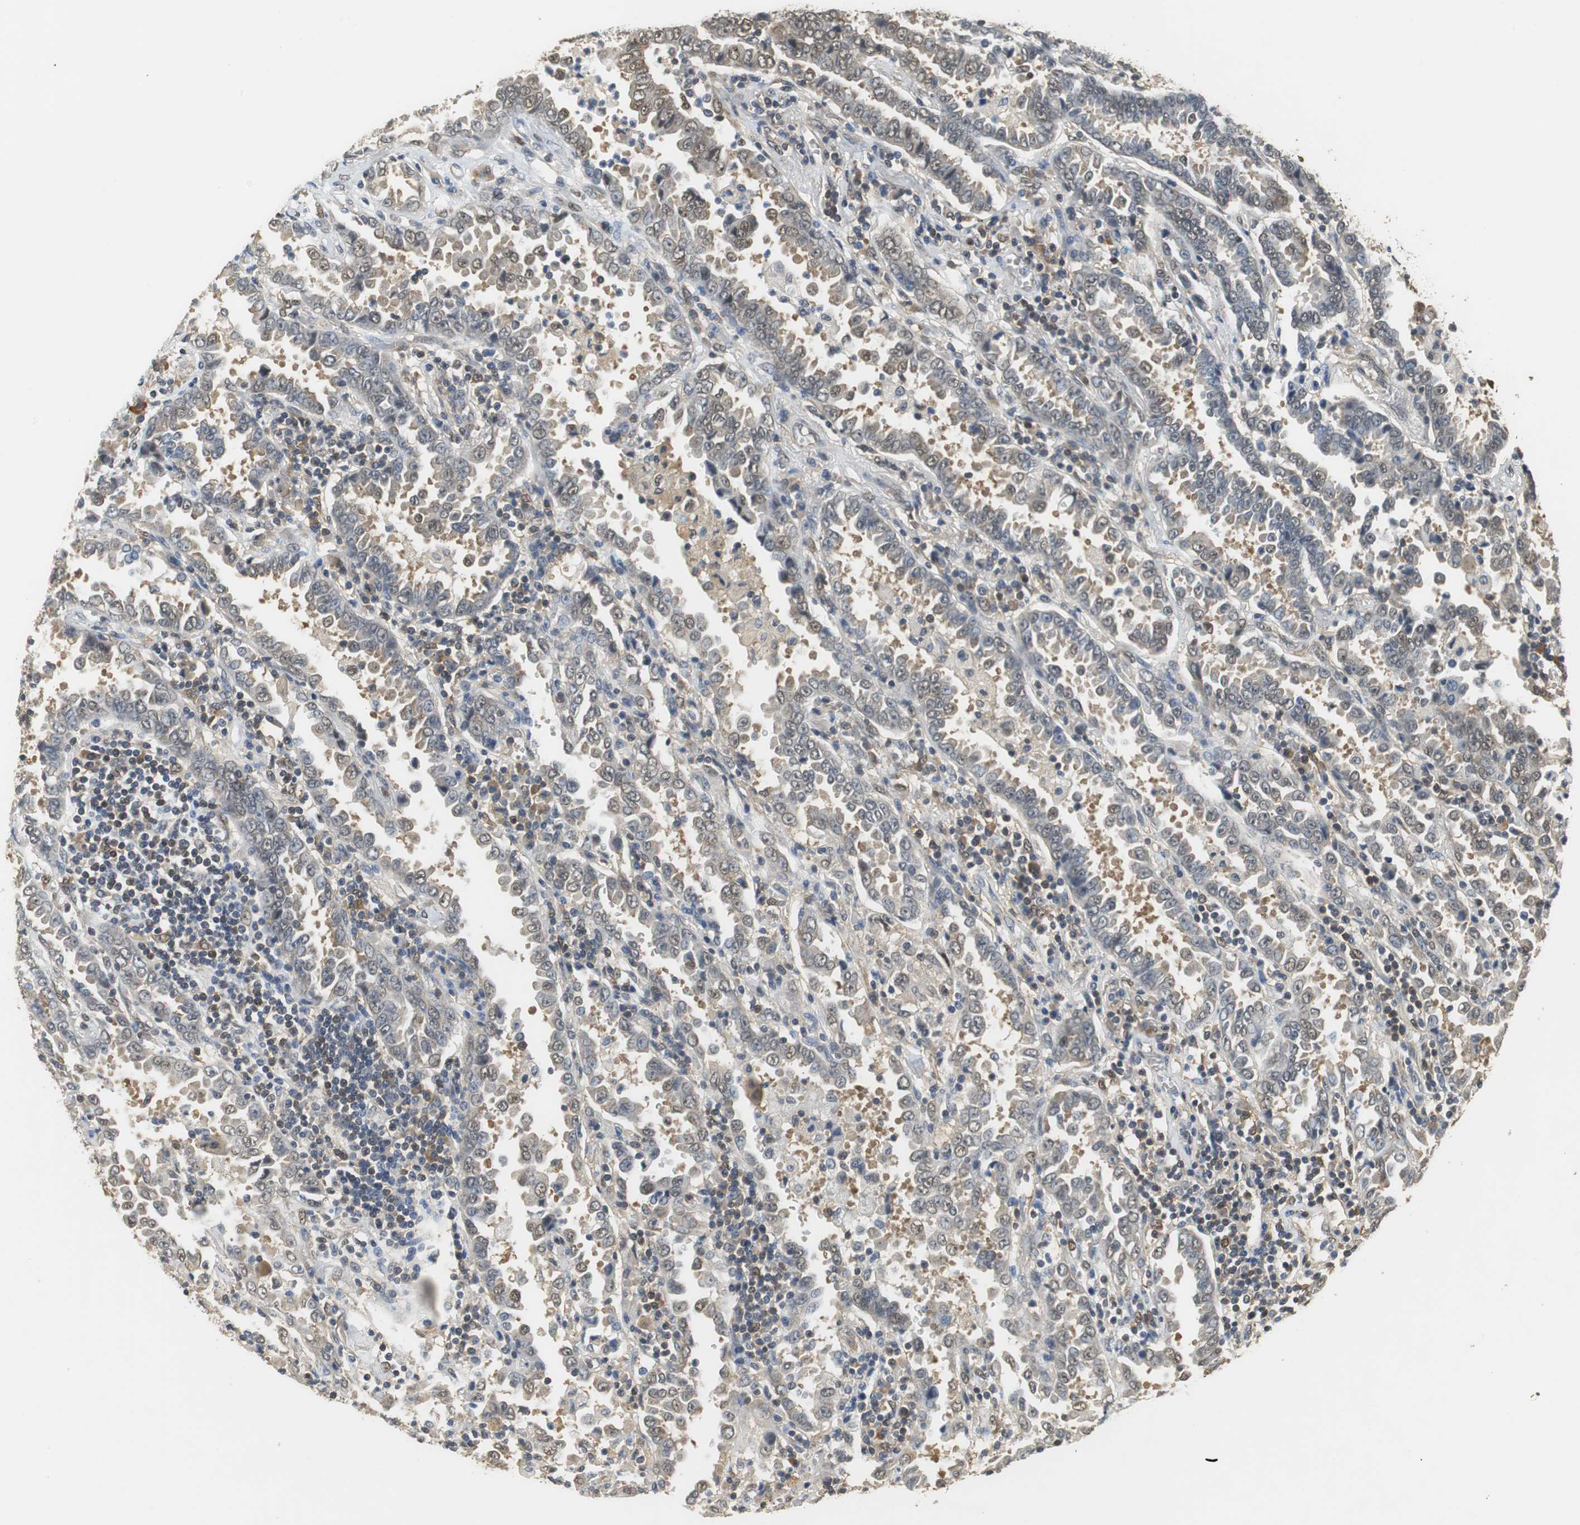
{"staining": {"intensity": "moderate", "quantity": ">75%", "location": "cytoplasmic/membranous,nuclear"}, "tissue": "lung cancer", "cell_type": "Tumor cells", "image_type": "cancer", "snomed": [{"axis": "morphology", "description": "Normal tissue, NOS"}, {"axis": "morphology", "description": "Inflammation, NOS"}, {"axis": "morphology", "description": "Adenocarcinoma, NOS"}, {"axis": "topography", "description": "Lung"}], "caption": "A histopathology image of human lung adenocarcinoma stained for a protein exhibits moderate cytoplasmic/membranous and nuclear brown staining in tumor cells. Using DAB (3,3'-diaminobenzidine) (brown) and hematoxylin (blue) stains, captured at high magnification using brightfield microscopy.", "gene": "UBQLN2", "patient": {"sex": "female", "age": 64}}